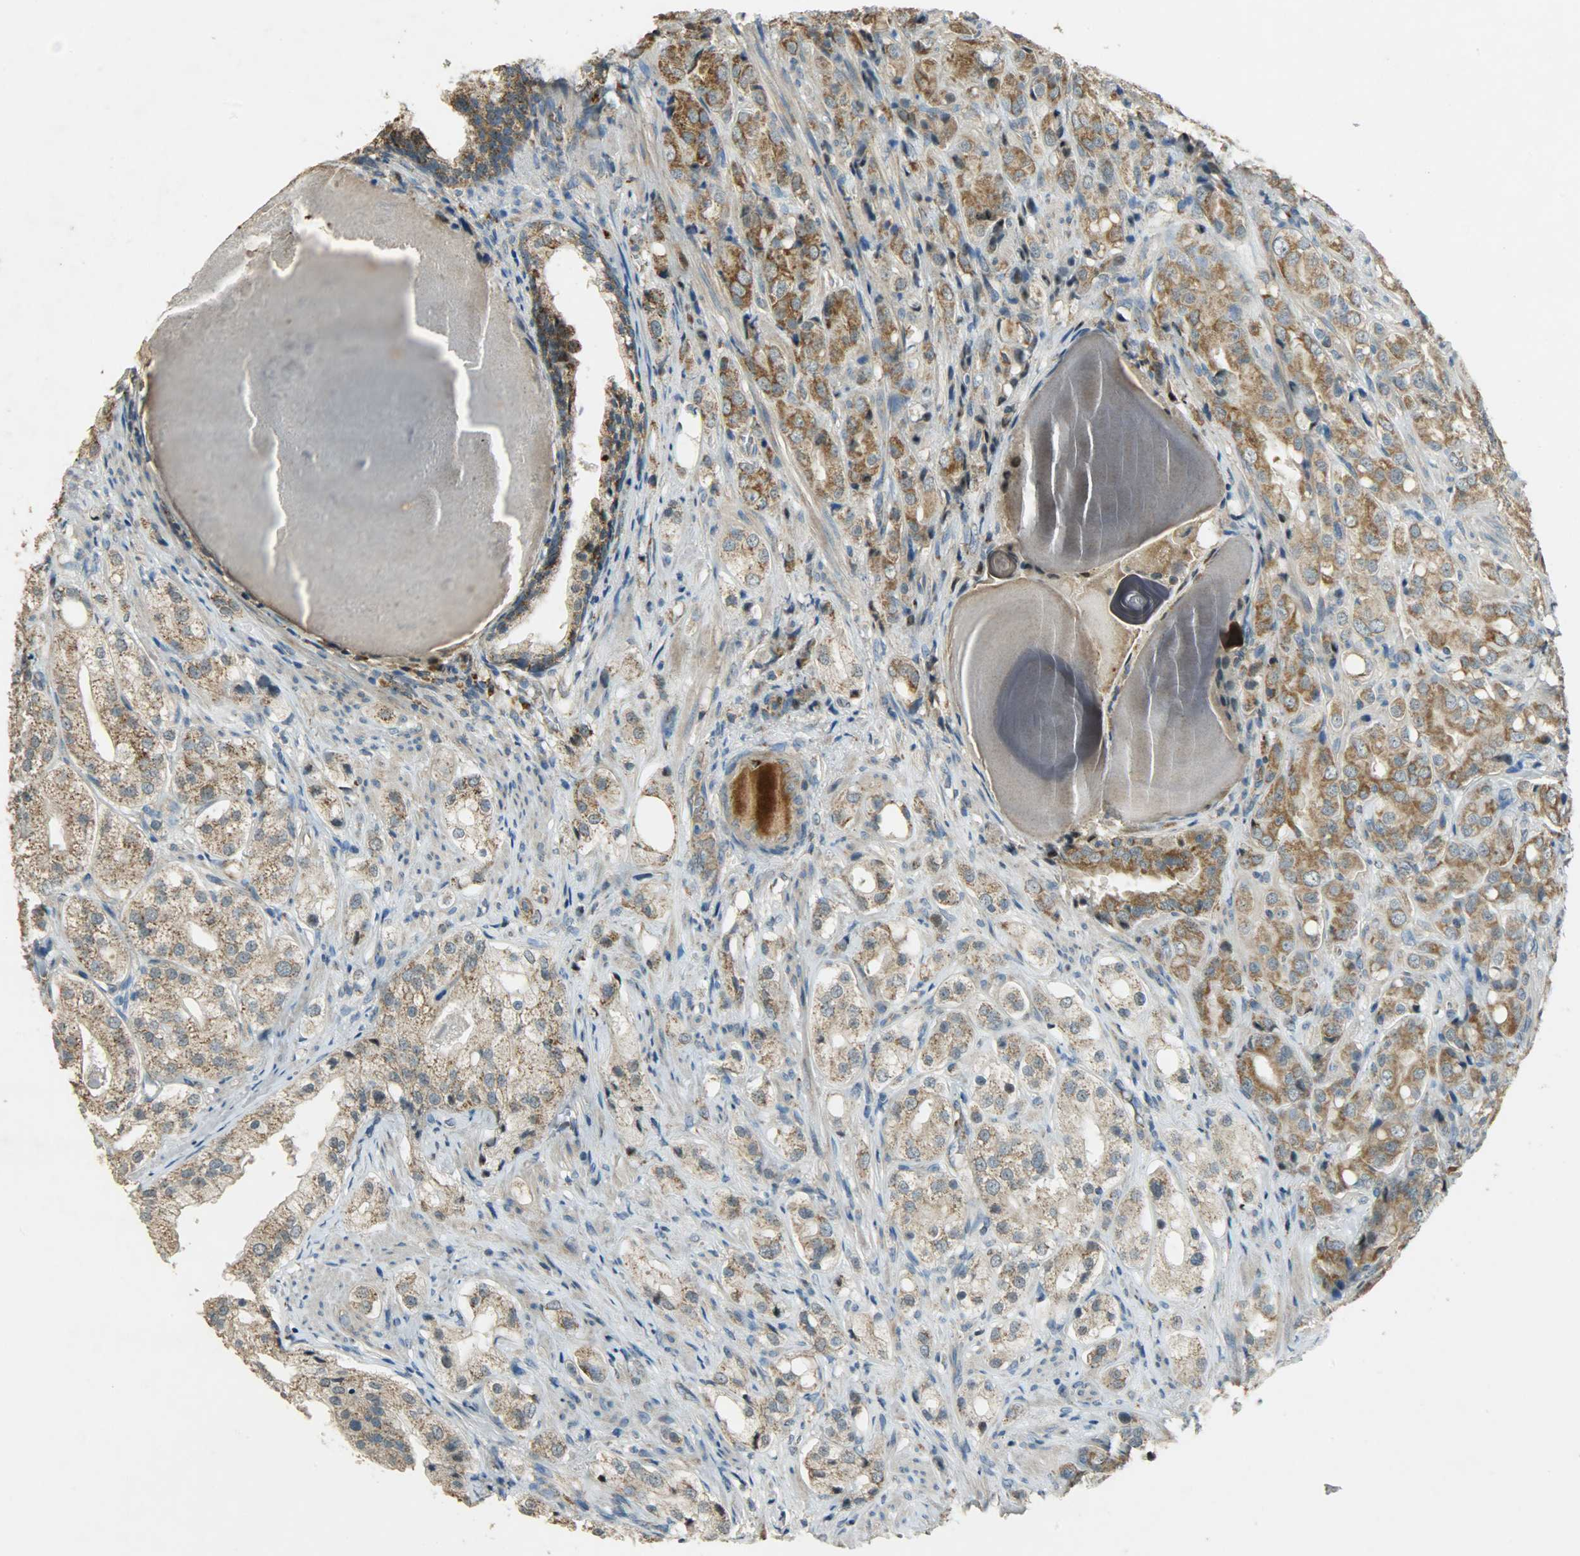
{"staining": {"intensity": "moderate", "quantity": ">75%", "location": "cytoplasmic/membranous"}, "tissue": "prostate cancer", "cell_type": "Tumor cells", "image_type": "cancer", "snomed": [{"axis": "morphology", "description": "Adenocarcinoma, High grade"}, {"axis": "topography", "description": "Prostate"}], "caption": "Protein expression analysis of human adenocarcinoma (high-grade) (prostate) reveals moderate cytoplasmic/membranous staining in approximately >75% of tumor cells.", "gene": "HDHD5", "patient": {"sex": "male", "age": 68}}